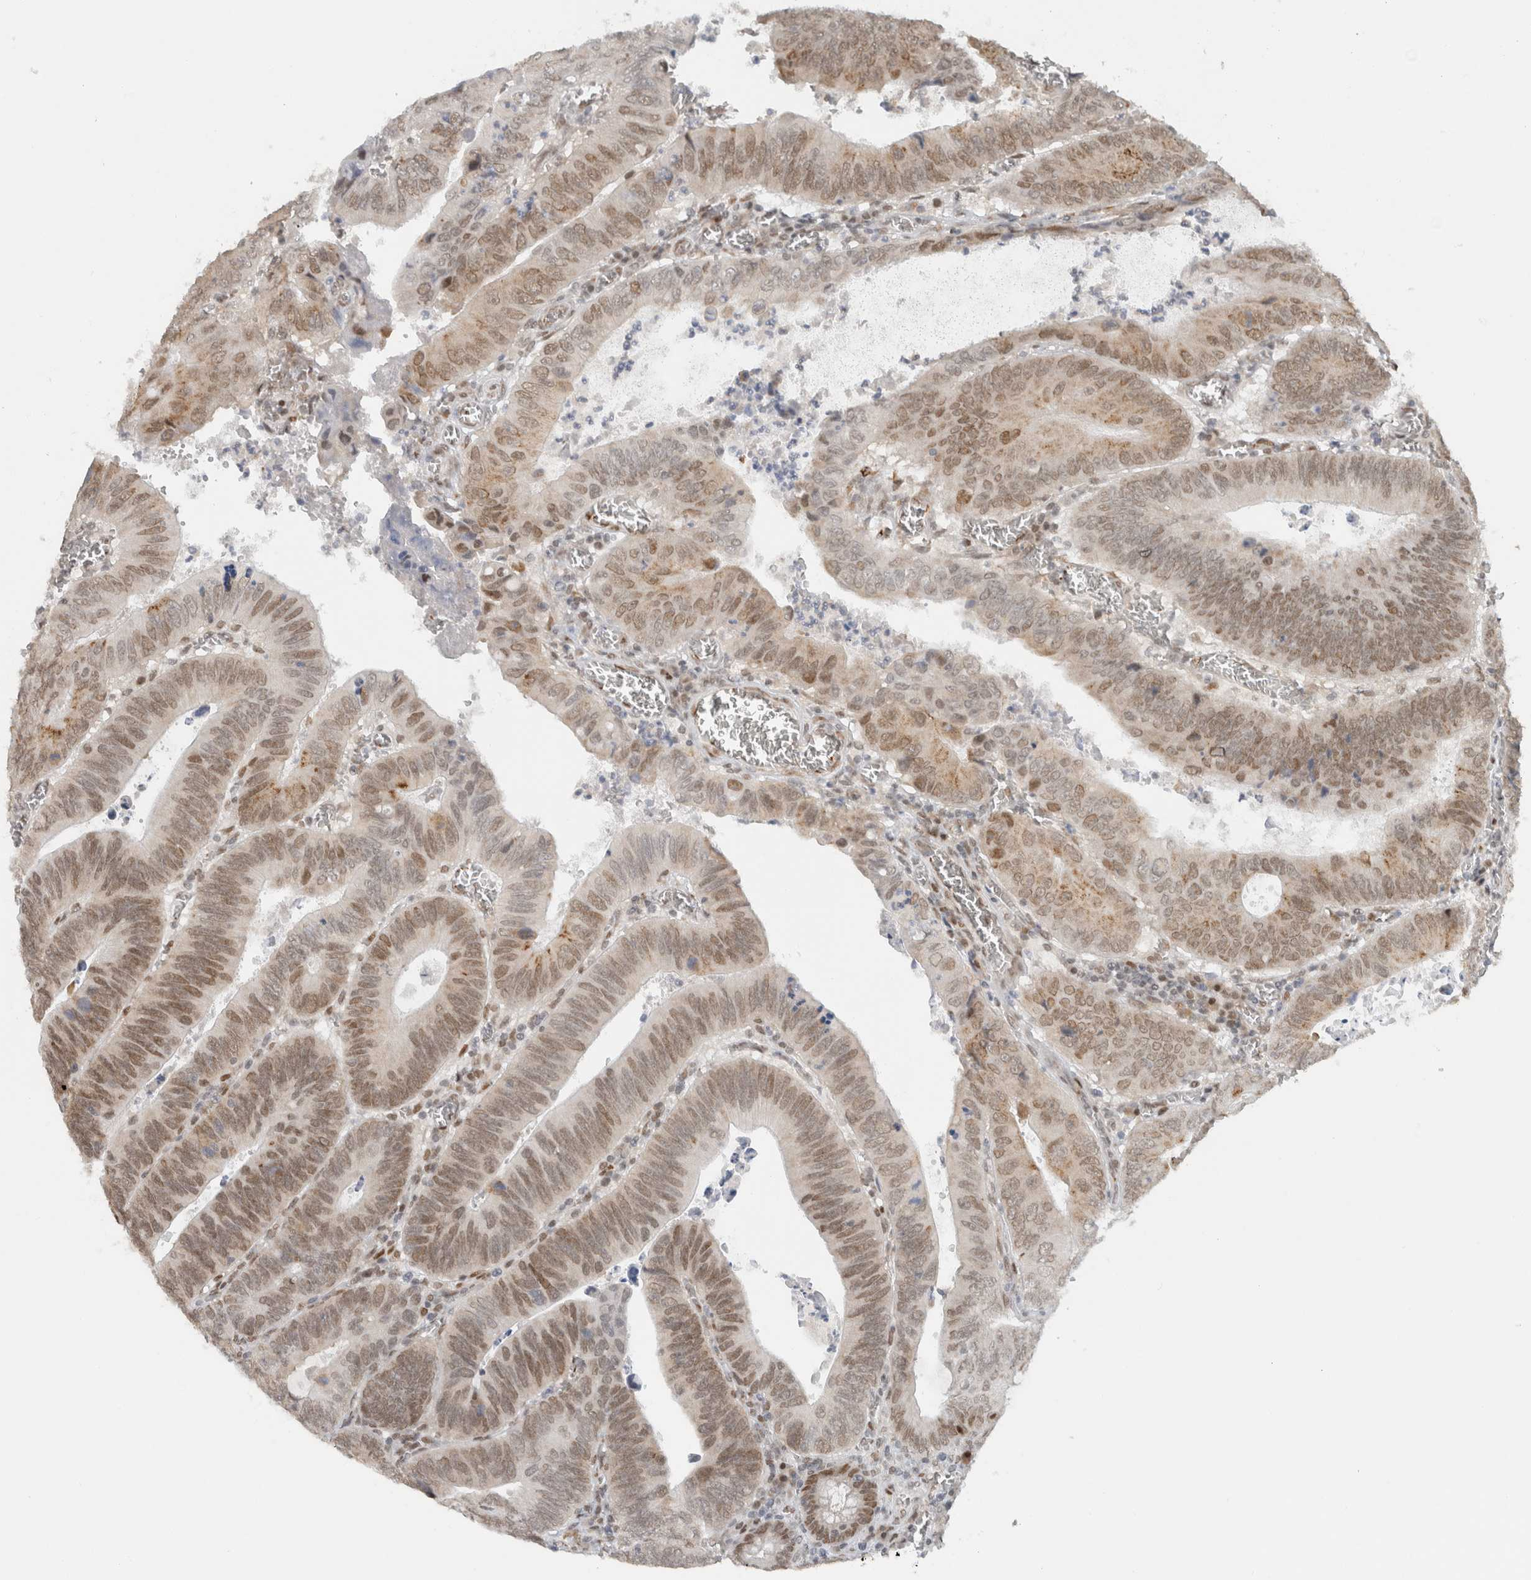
{"staining": {"intensity": "moderate", "quantity": ">75%", "location": "nuclear"}, "tissue": "colorectal cancer", "cell_type": "Tumor cells", "image_type": "cancer", "snomed": [{"axis": "morphology", "description": "Inflammation, NOS"}, {"axis": "morphology", "description": "Adenocarcinoma, NOS"}, {"axis": "topography", "description": "Colon"}], "caption": "Colorectal cancer stained for a protein (brown) reveals moderate nuclear positive positivity in about >75% of tumor cells.", "gene": "HNRNPR", "patient": {"sex": "male", "age": 72}}